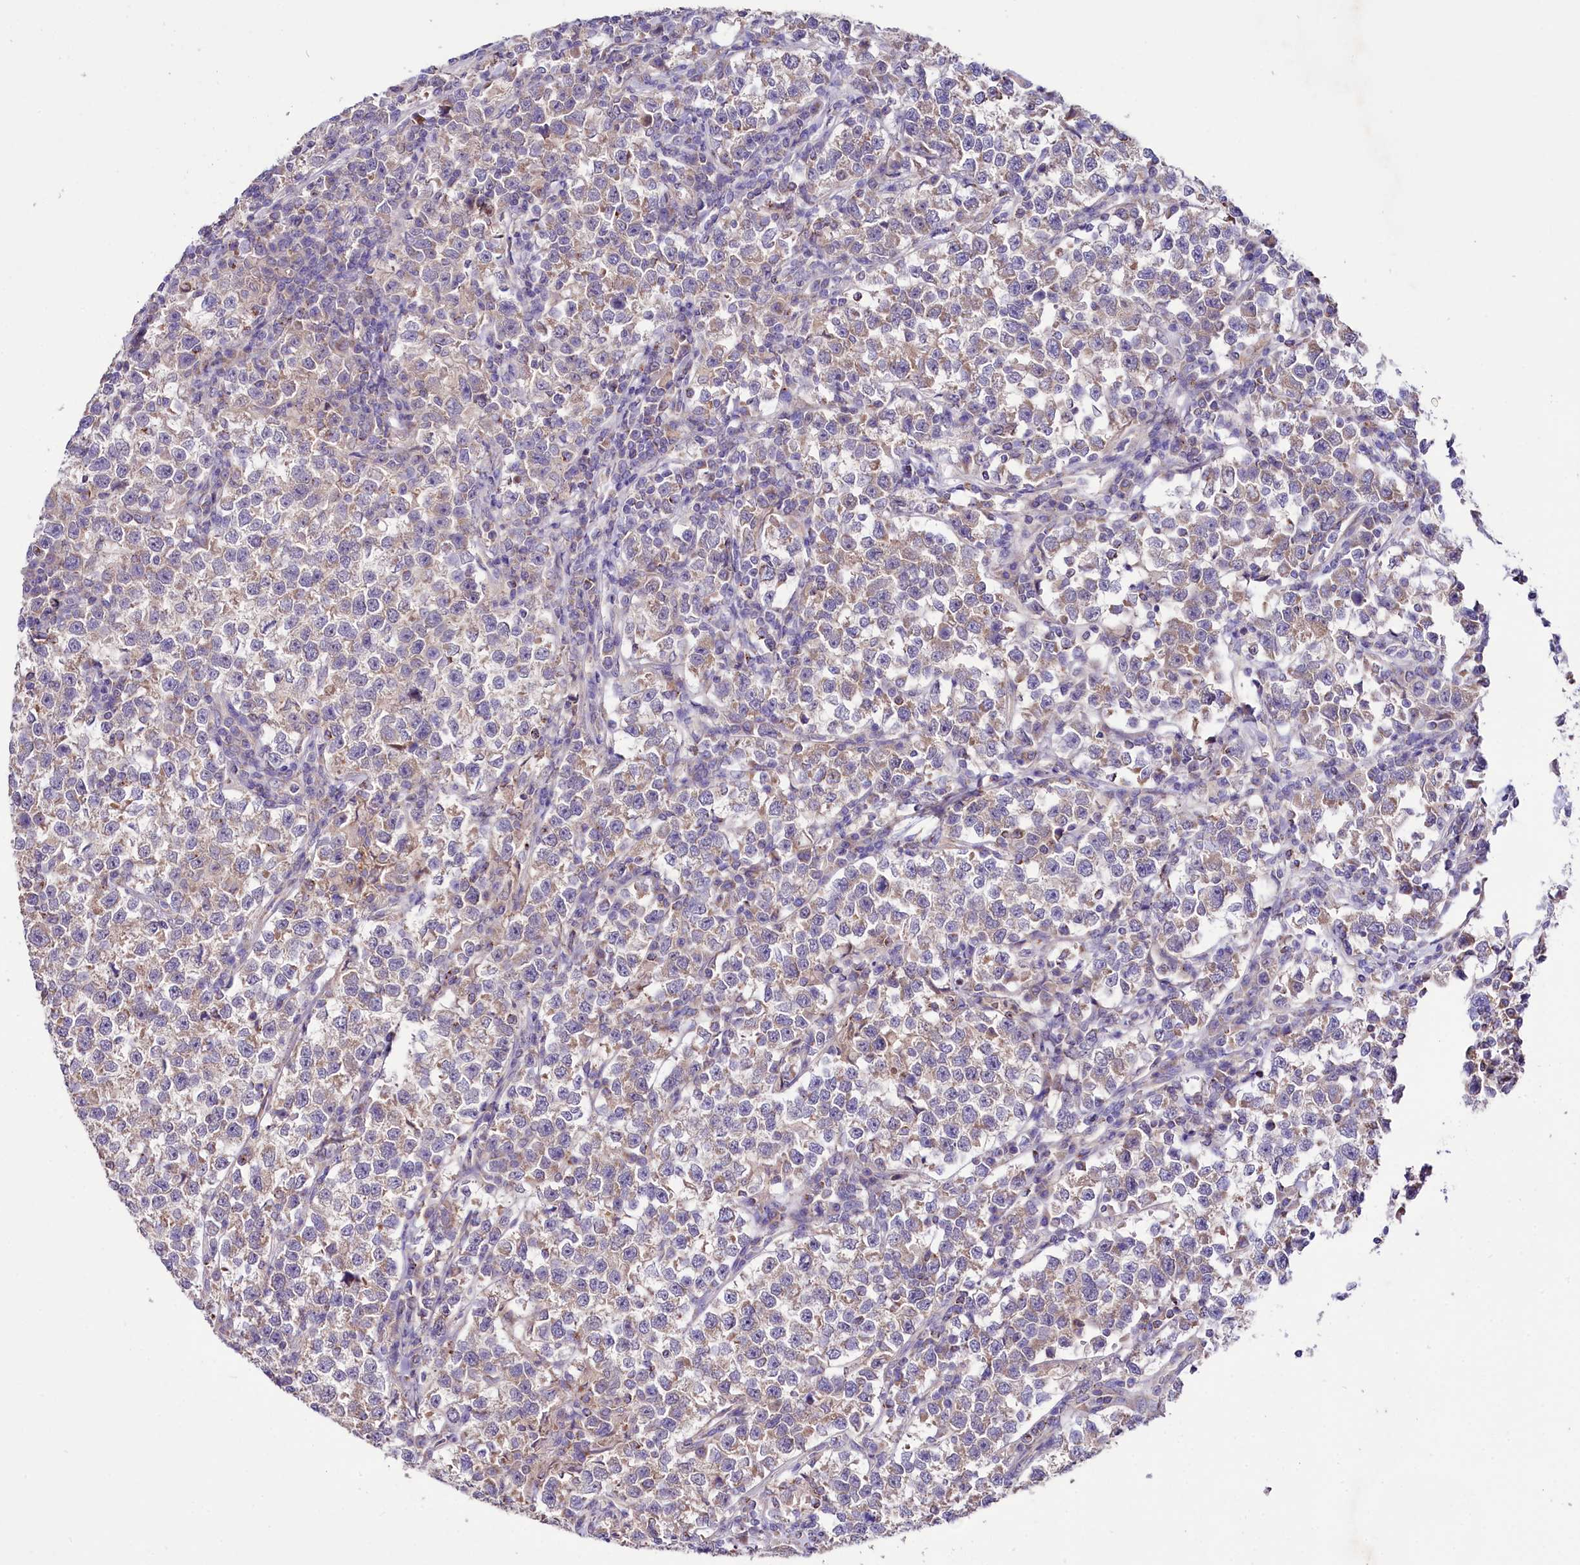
{"staining": {"intensity": "weak", "quantity": "25%-75%", "location": "cytoplasmic/membranous"}, "tissue": "testis cancer", "cell_type": "Tumor cells", "image_type": "cancer", "snomed": [{"axis": "morphology", "description": "Normal tissue, NOS"}, {"axis": "morphology", "description": "Seminoma, NOS"}, {"axis": "topography", "description": "Testis"}], "caption": "Protein analysis of testis seminoma tissue displays weak cytoplasmic/membranous staining in approximately 25%-75% of tumor cells. Immunohistochemistry (ihc) stains the protein in brown and the nuclei are stained blue.", "gene": "ZNF45", "patient": {"sex": "male", "age": 43}}